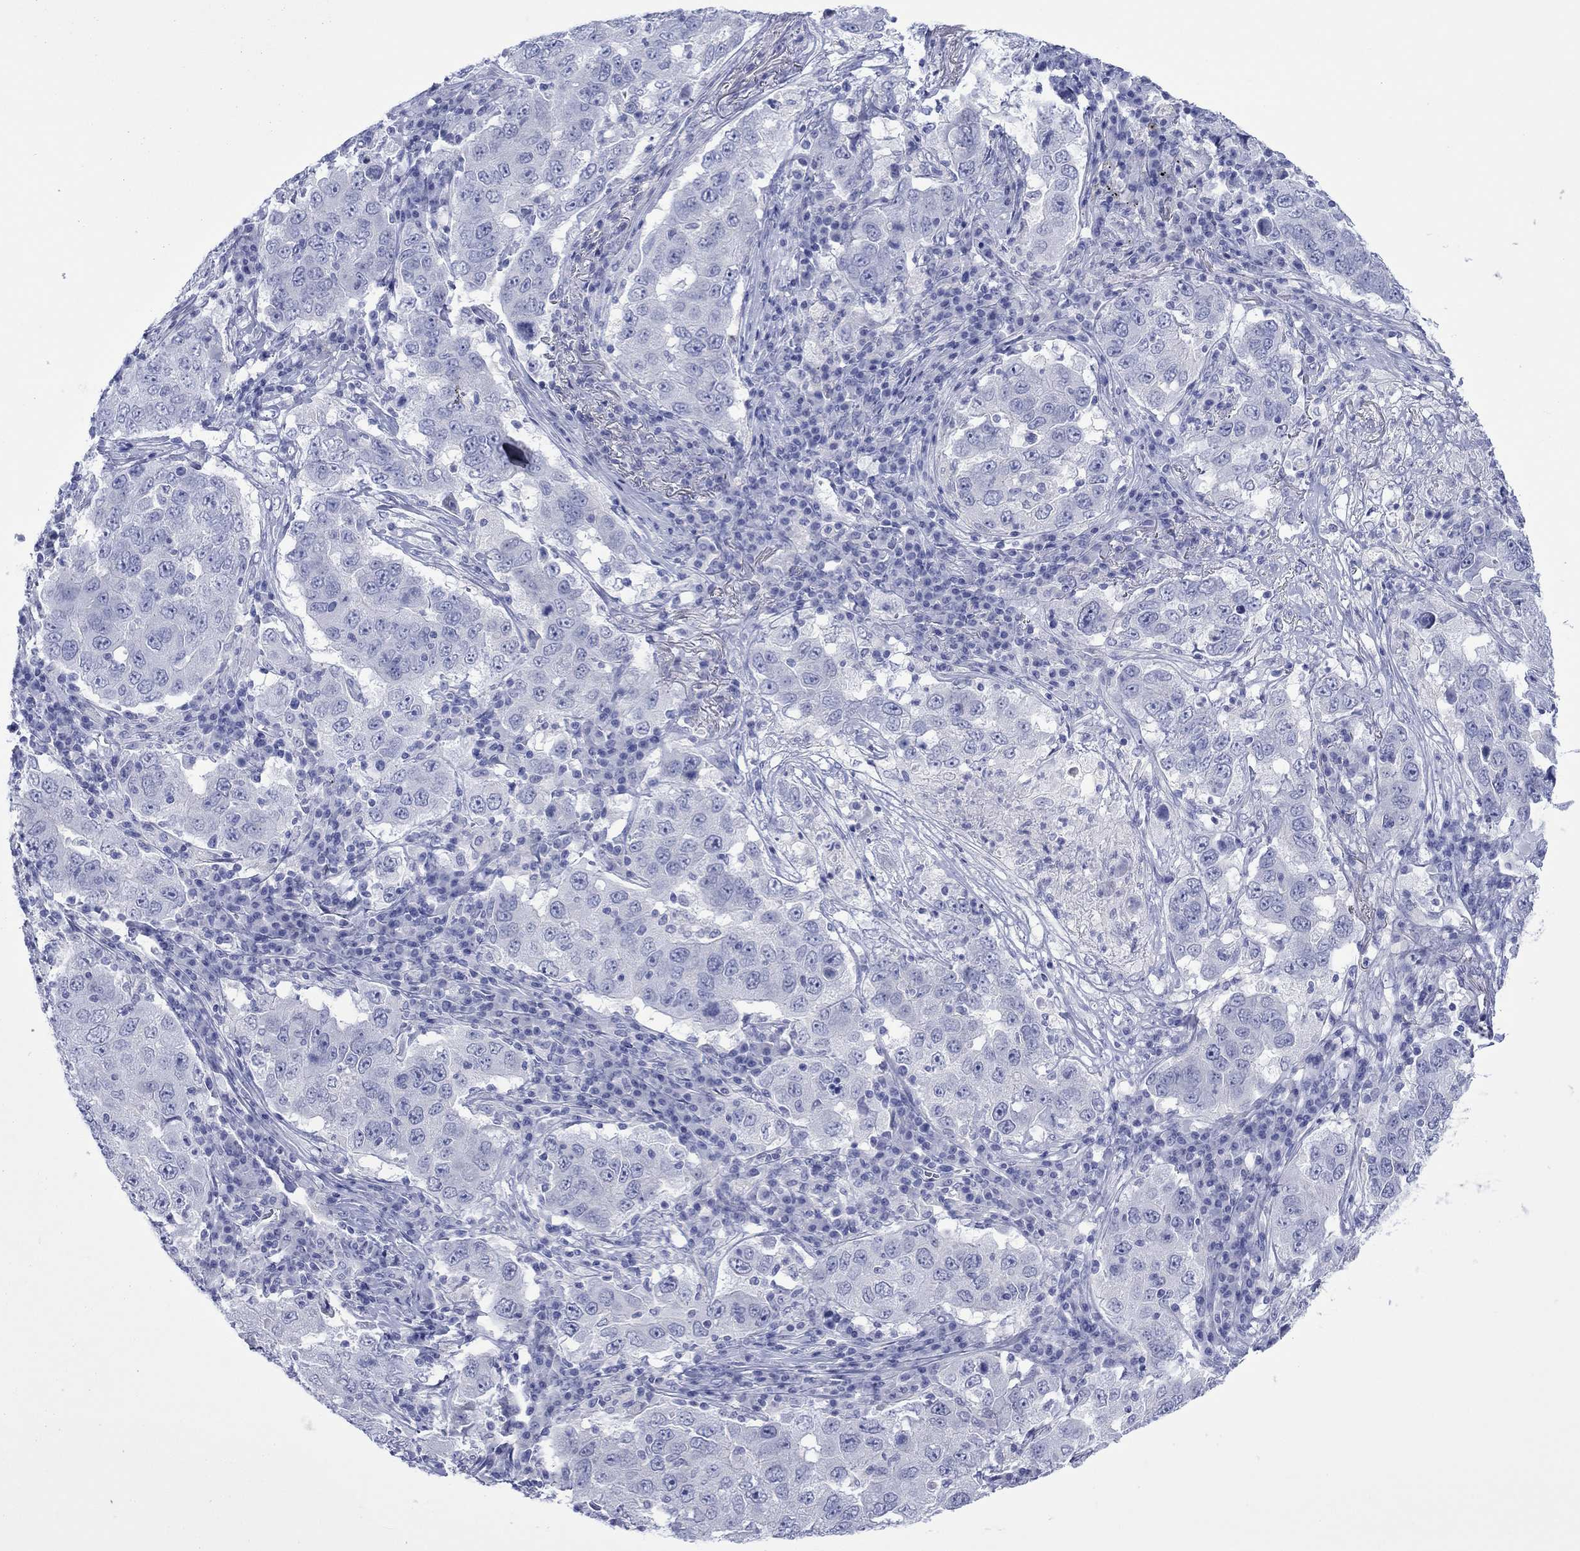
{"staining": {"intensity": "negative", "quantity": "none", "location": "none"}, "tissue": "lung cancer", "cell_type": "Tumor cells", "image_type": "cancer", "snomed": [{"axis": "morphology", "description": "Adenocarcinoma, NOS"}, {"axis": "topography", "description": "Lung"}], "caption": "There is no significant positivity in tumor cells of lung adenocarcinoma.", "gene": "MLANA", "patient": {"sex": "male", "age": 73}}